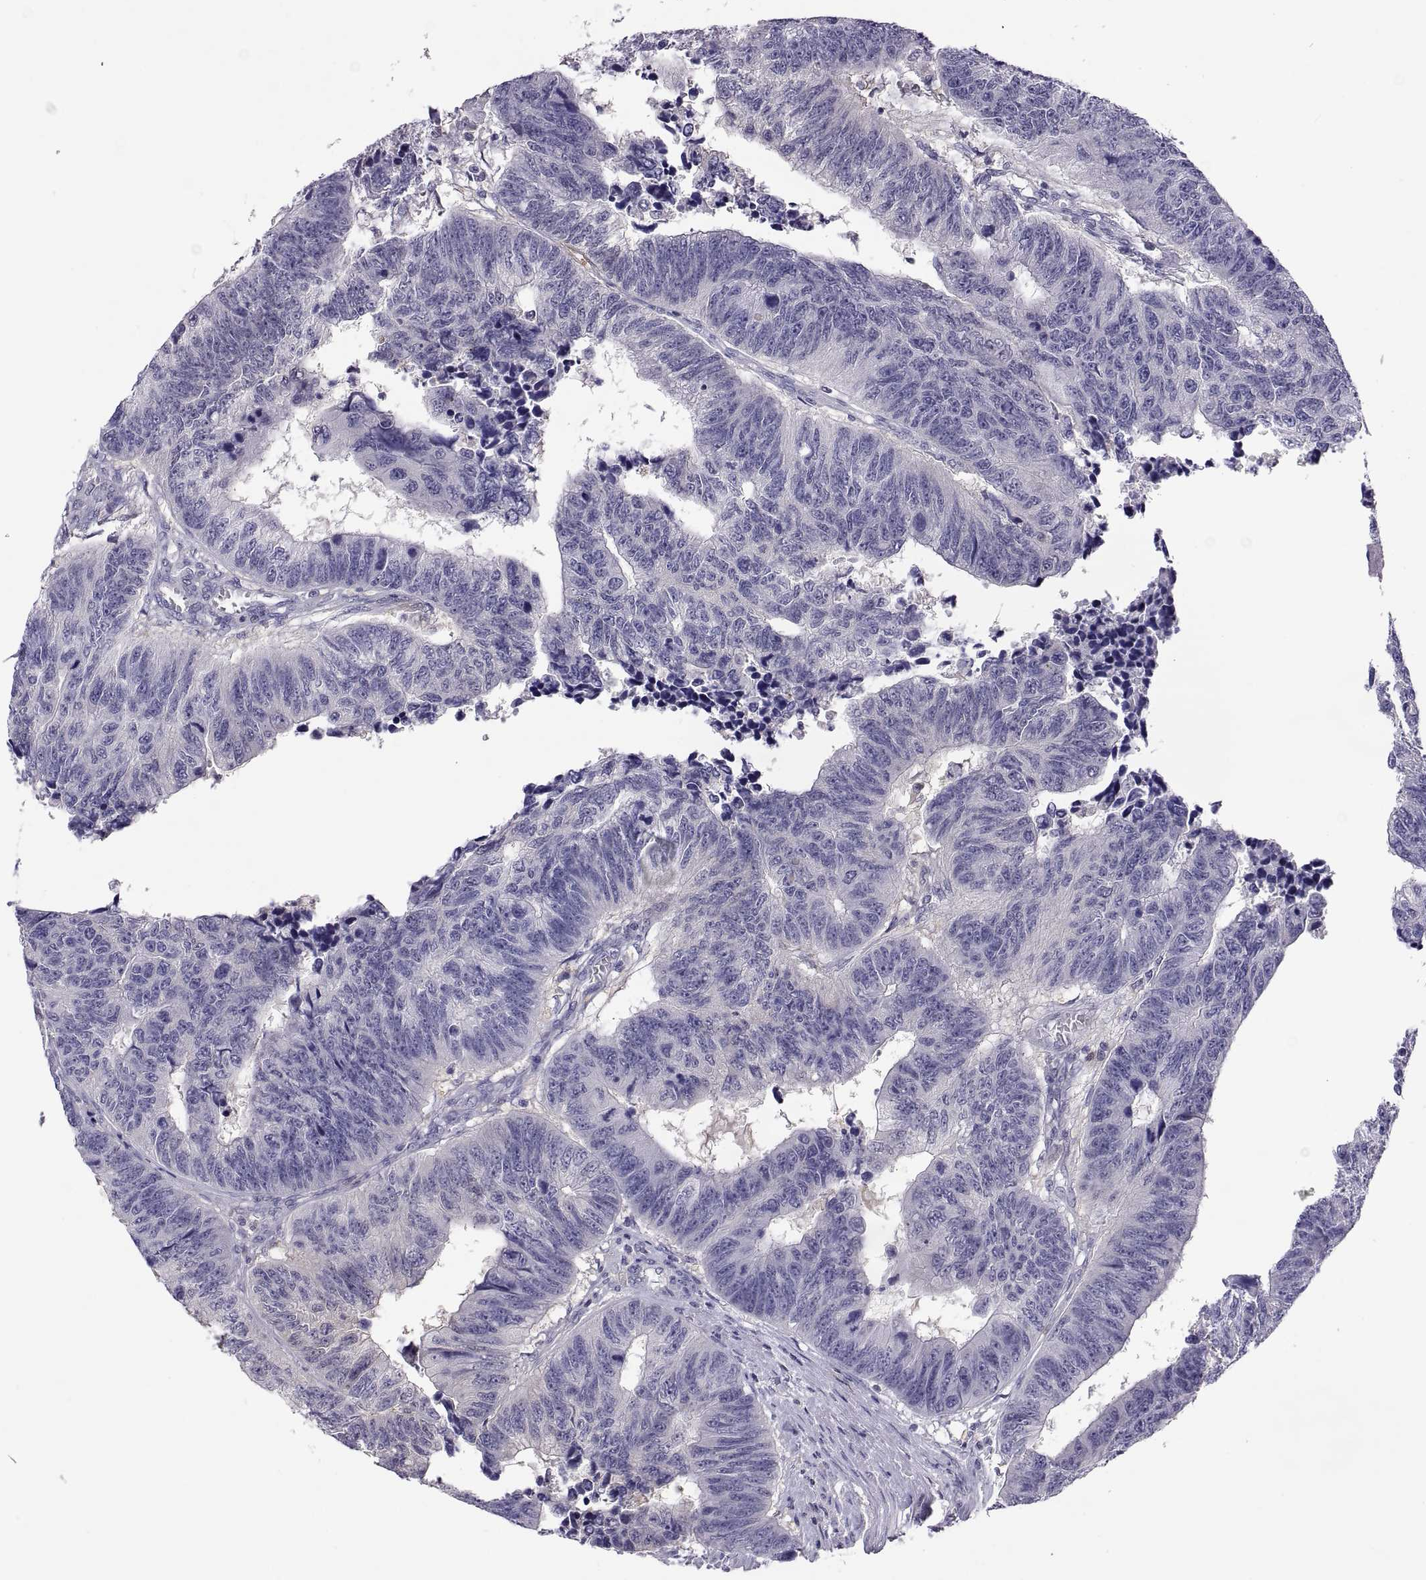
{"staining": {"intensity": "negative", "quantity": "none", "location": "none"}, "tissue": "colorectal cancer", "cell_type": "Tumor cells", "image_type": "cancer", "snomed": [{"axis": "morphology", "description": "Adenocarcinoma, NOS"}, {"axis": "topography", "description": "Rectum"}], "caption": "The histopathology image reveals no significant expression in tumor cells of colorectal cancer.", "gene": "FGF9", "patient": {"sex": "female", "age": 85}}